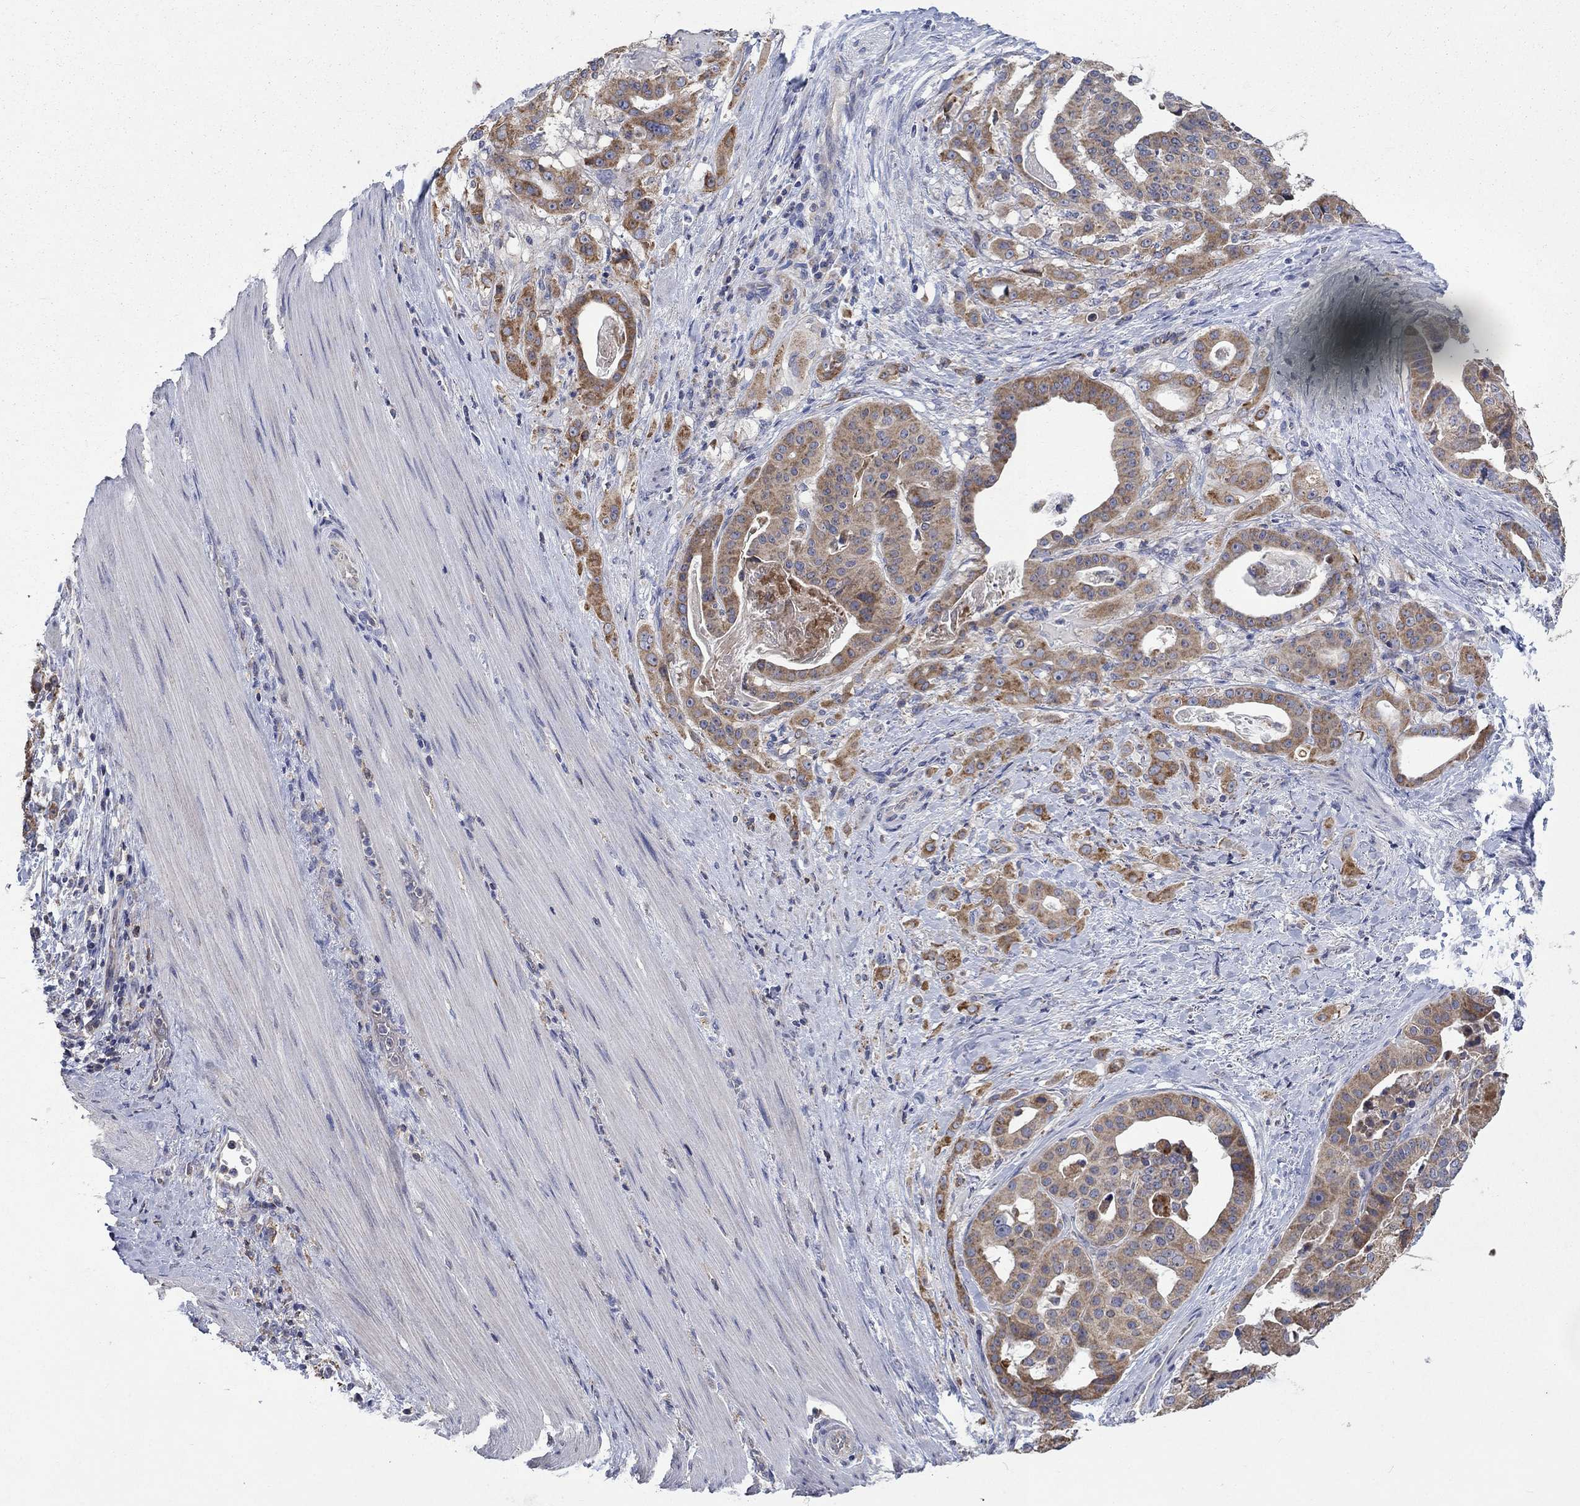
{"staining": {"intensity": "moderate", "quantity": ">75%", "location": "cytoplasmic/membranous"}, "tissue": "stomach cancer", "cell_type": "Tumor cells", "image_type": "cancer", "snomed": [{"axis": "morphology", "description": "Adenocarcinoma, NOS"}, {"axis": "topography", "description": "Stomach"}], "caption": "High-magnification brightfield microscopy of stomach adenocarcinoma stained with DAB (3,3'-diaminobenzidine) (brown) and counterstained with hematoxylin (blue). tumor cells exhibit moderate cytoplasmic/membranous expression is present in about>75% of cells.", "gene": "UGT8", "patient": {"sex": "male", "age": 48}}